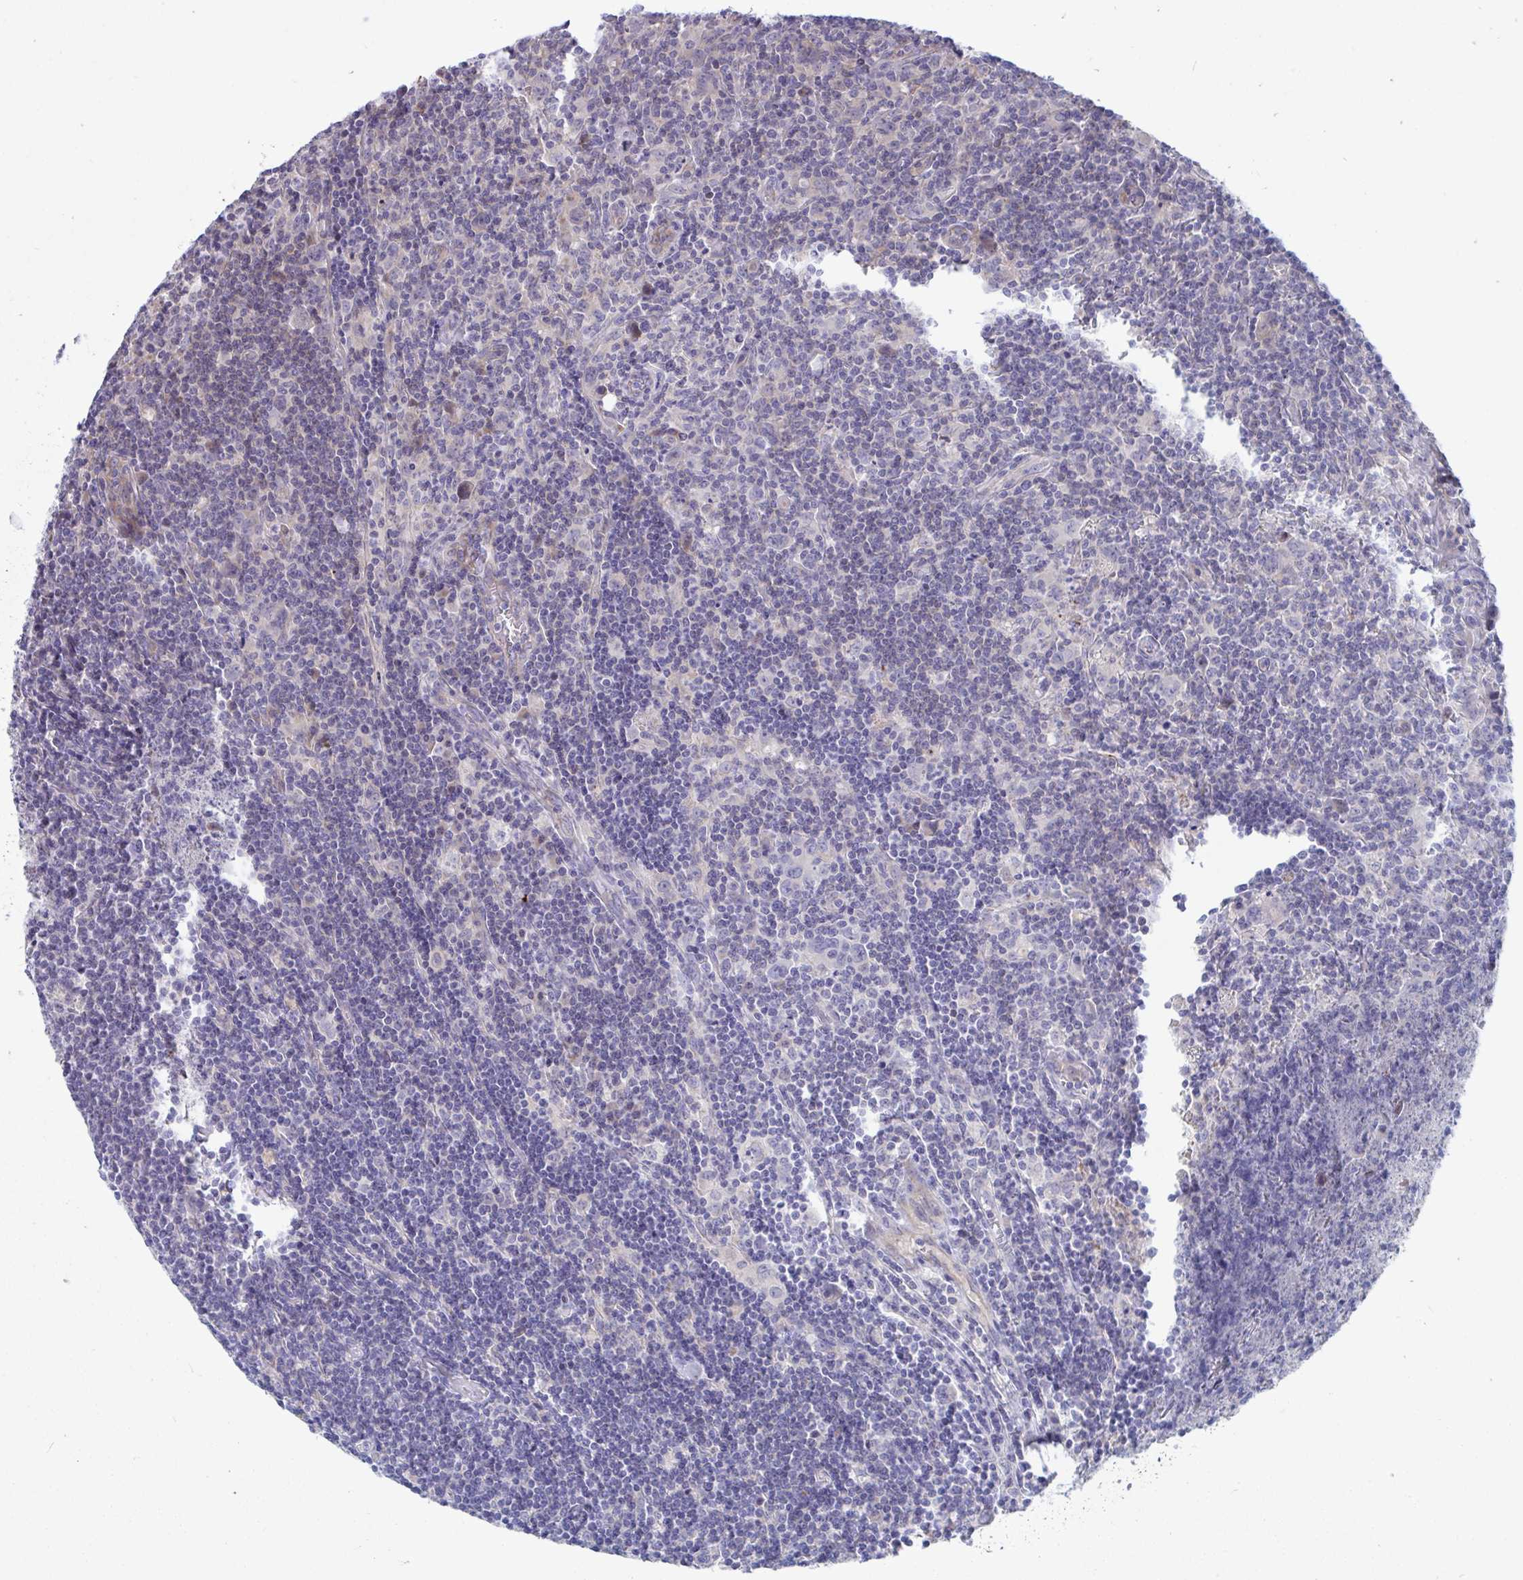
{"staining": {"intensity": "negative", "quantity": "none", "location": "none"}, "tissue": "lymphoma", "cell_type": "Tumor cells", "image_type": "cancer", "snomed": [{"axis": "morphology", "description": "Hodgkin's disease, NOS"}, {"axis": "topography", "description": "Lymph node"}], "caption": "Tumor cells are negative for protein expression in human lymphoma. The staining is performed using DAB (3,3'-diaminobenzidine) brown chromogen with nuclei counter-stained in using hematoxylin.", "gene": "IL37", "patient": {"sex": "female", "age": 18}}